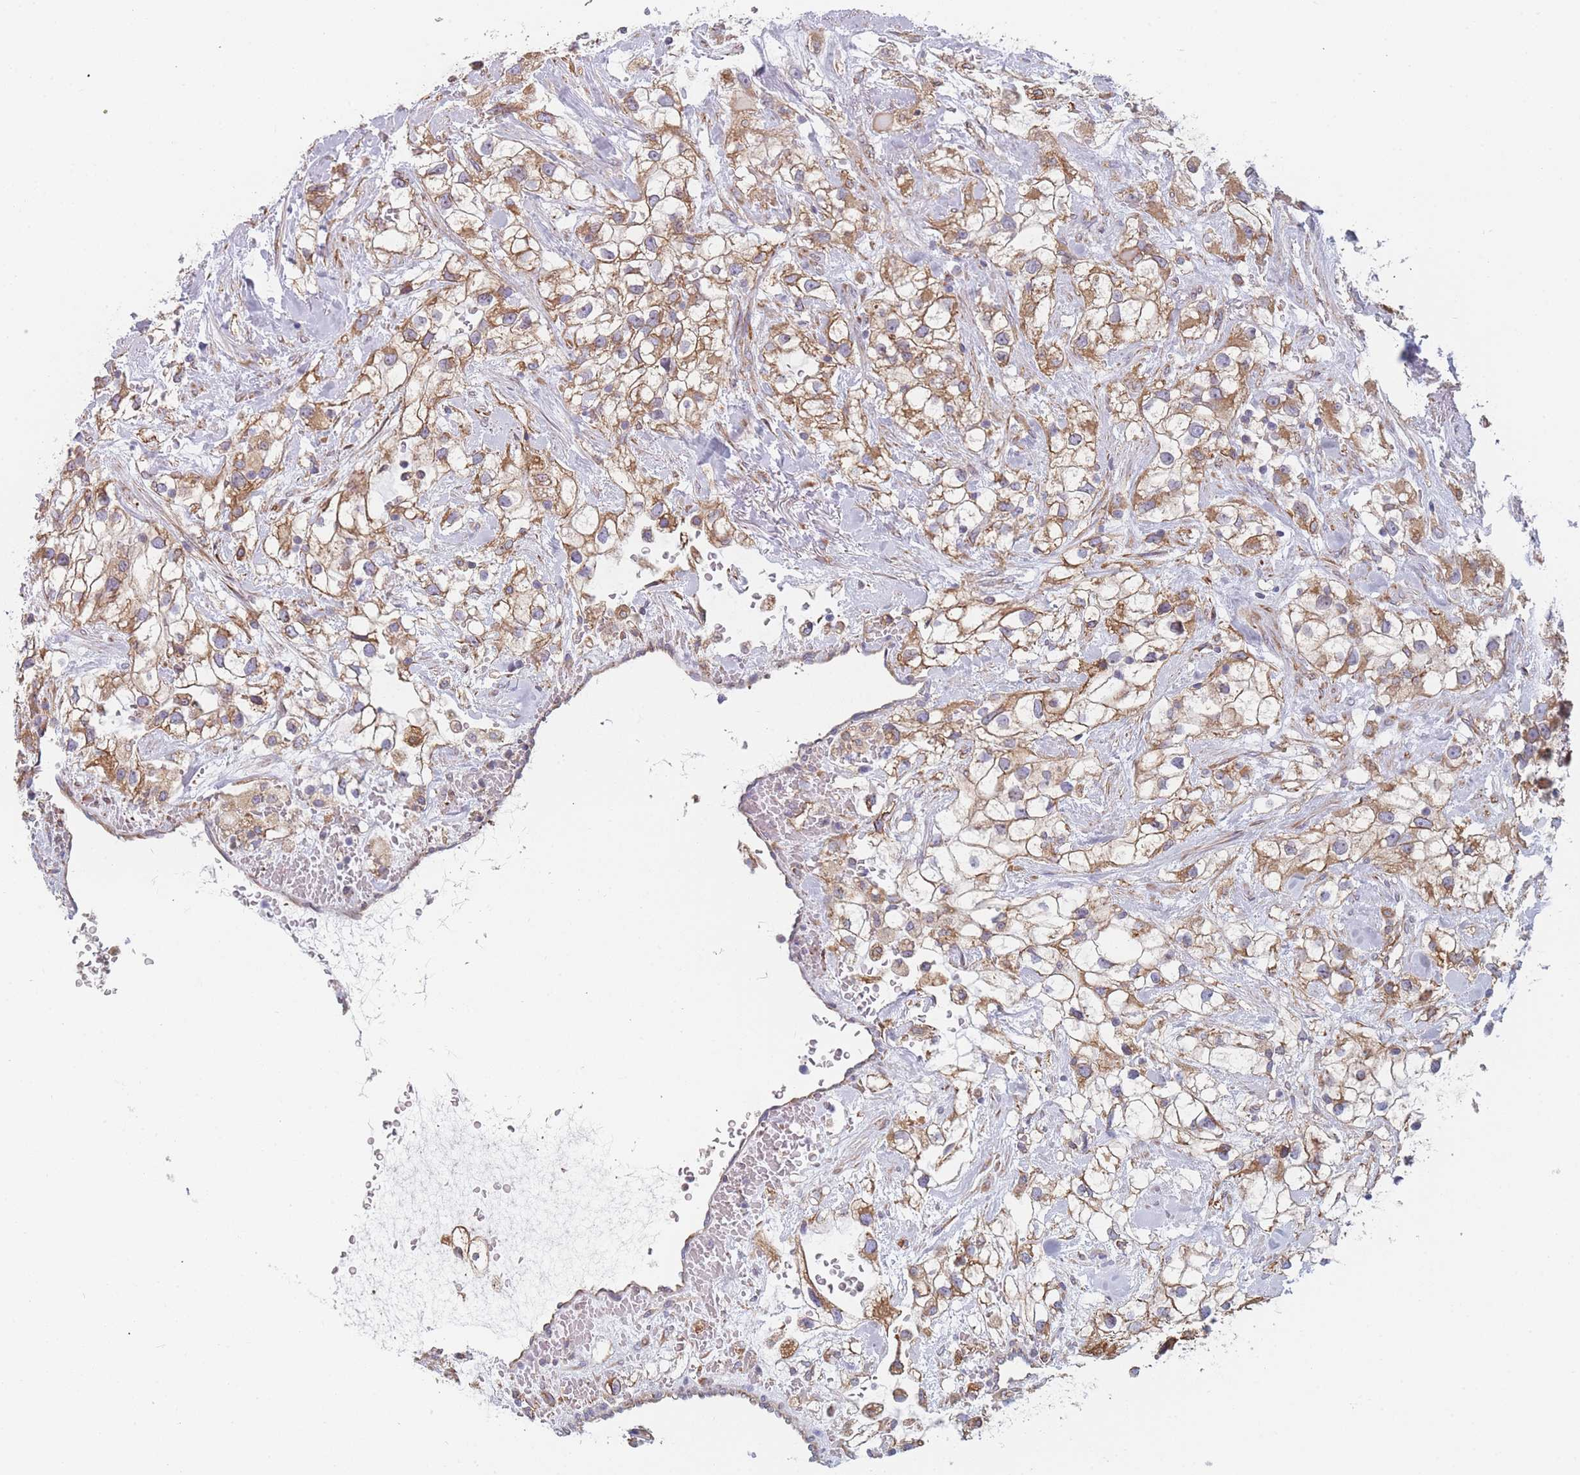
{"staining": {"intensity": "moderate", "quantity": ">75%", "location": "cytoplasmic/membranous"}, "tissue": "renal cancer", "cell_type": "Tumor cells", "image_type": "cancer", "snomed": [{"axis": "morphology", "description": "Adenocarcinoma, NOS"}, {"axis": "topography", "description": "Kidney"}], "caption": "There is medium levels of moderate cytoplasmic/membranous staining in tumor cells of renal adenocarcinoma, as demonstrated by immunohistochemical staining (brown color).", "gene": "OR7C2", "patient": {"sex": "male", "age": 59}}